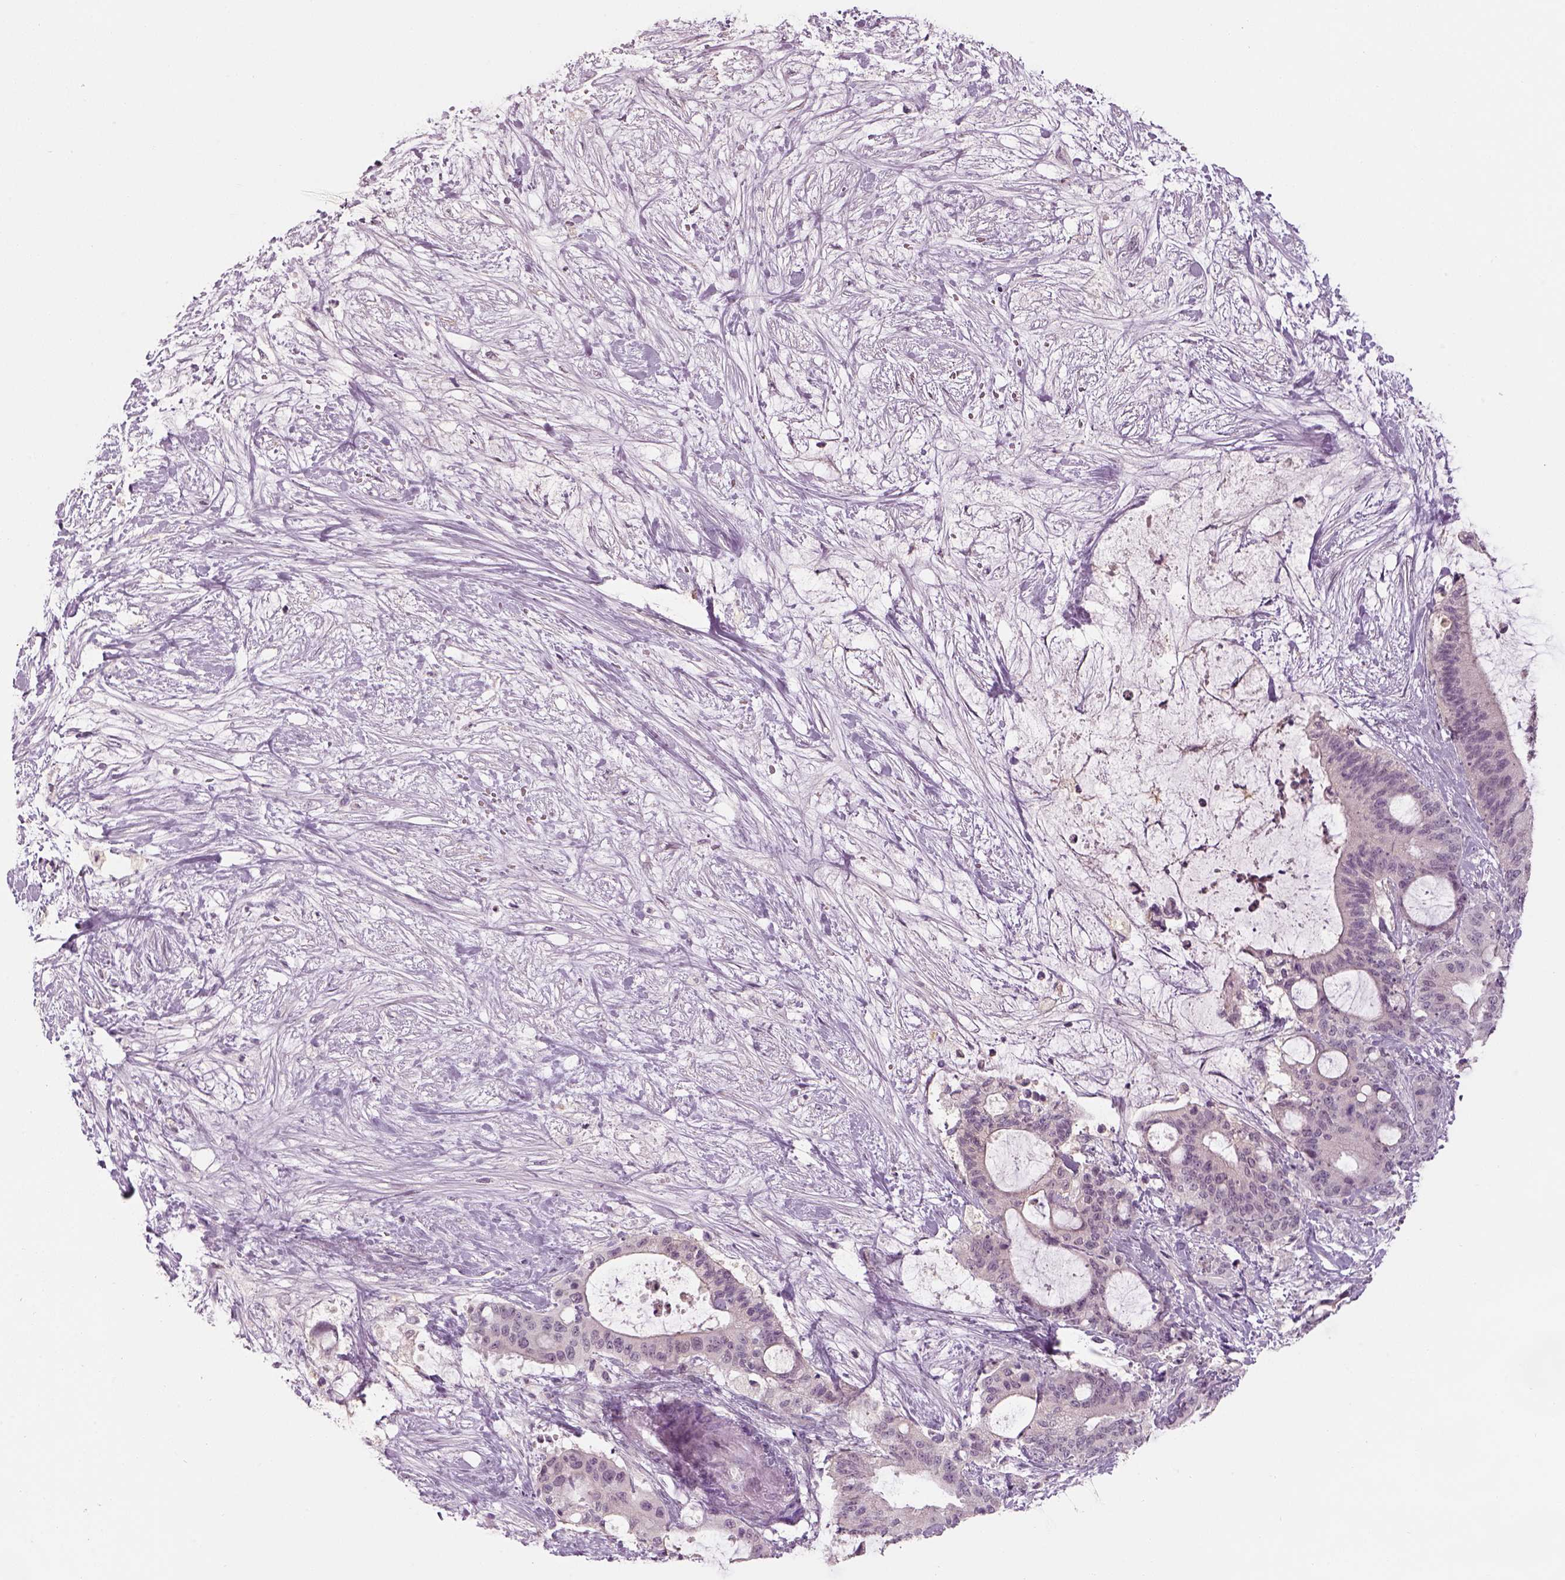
{"staining": {"intensity": "negative", "quantity": "none", "location": "none"}, "tissue": "liver cancer", "cell_type": "Tumor cells", "image_type": "cancer", "snomed": [{"axis": "morphology", "description": "Cholangiocarcinoma"}, {"axis": "topography", "description": "Liver"}], "caption": "High magnification brightfield microscopy of cholangiocarcinoma (liver) stained with DAB (brown) and counterstained with hematoxylin (blue): tumor cells show no significant expression.", "gene": "GDNF", "patient": {"sex": "female", "age": 73}}